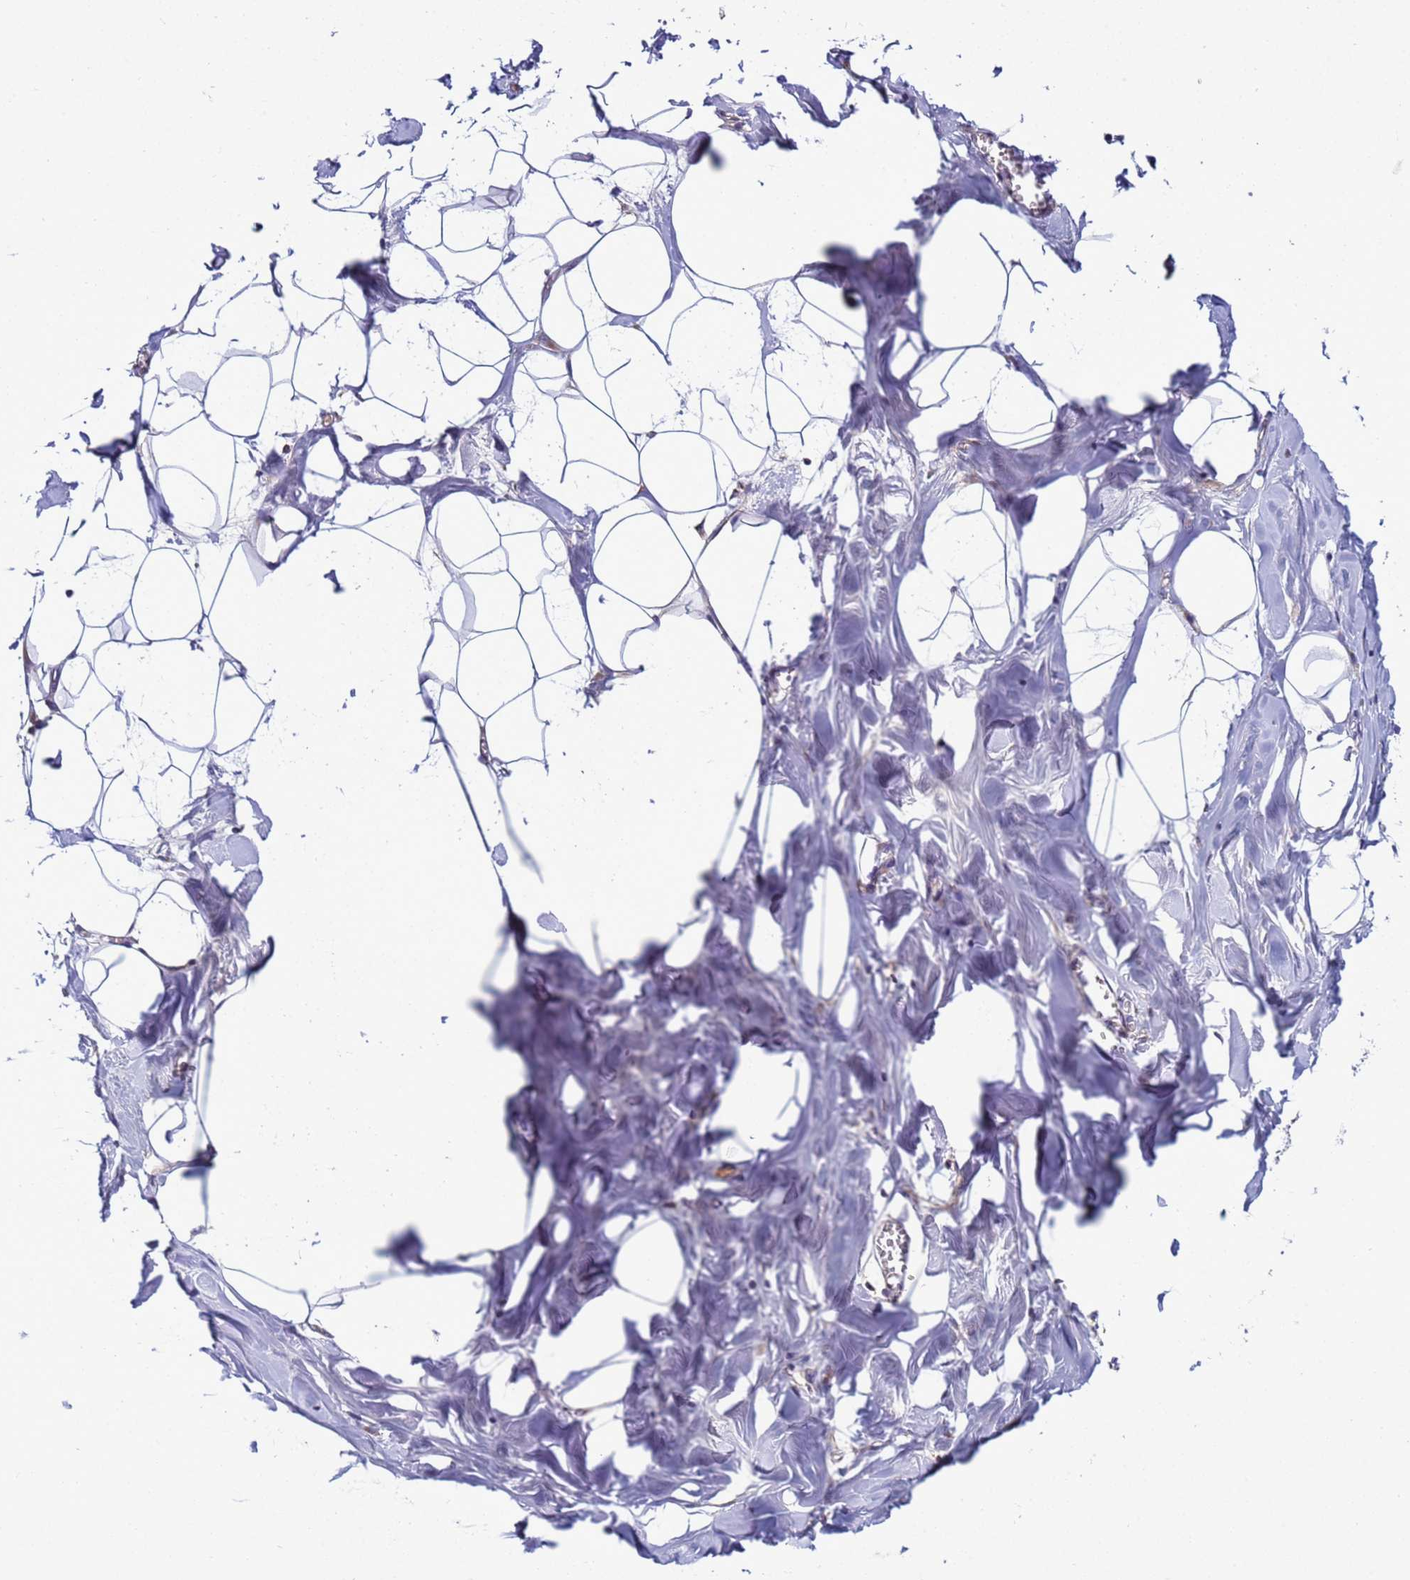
{"staining": {"intensity": "negative", "quantity": "none", "location": "none"}, "tissue": "breast", "cell_type": "Adipocytes", "image_type": "normal", "snomed": [{"axis": "morphology", "description": "Normal tissue, NOS"}, {"axis": "topography", "description": "Breast"}], "caption": "Human breast stained for a protein using IHC shows no expression in adipocytes.", "gene": "NAT1", "patient": {"sex": "female", "age": 27}}